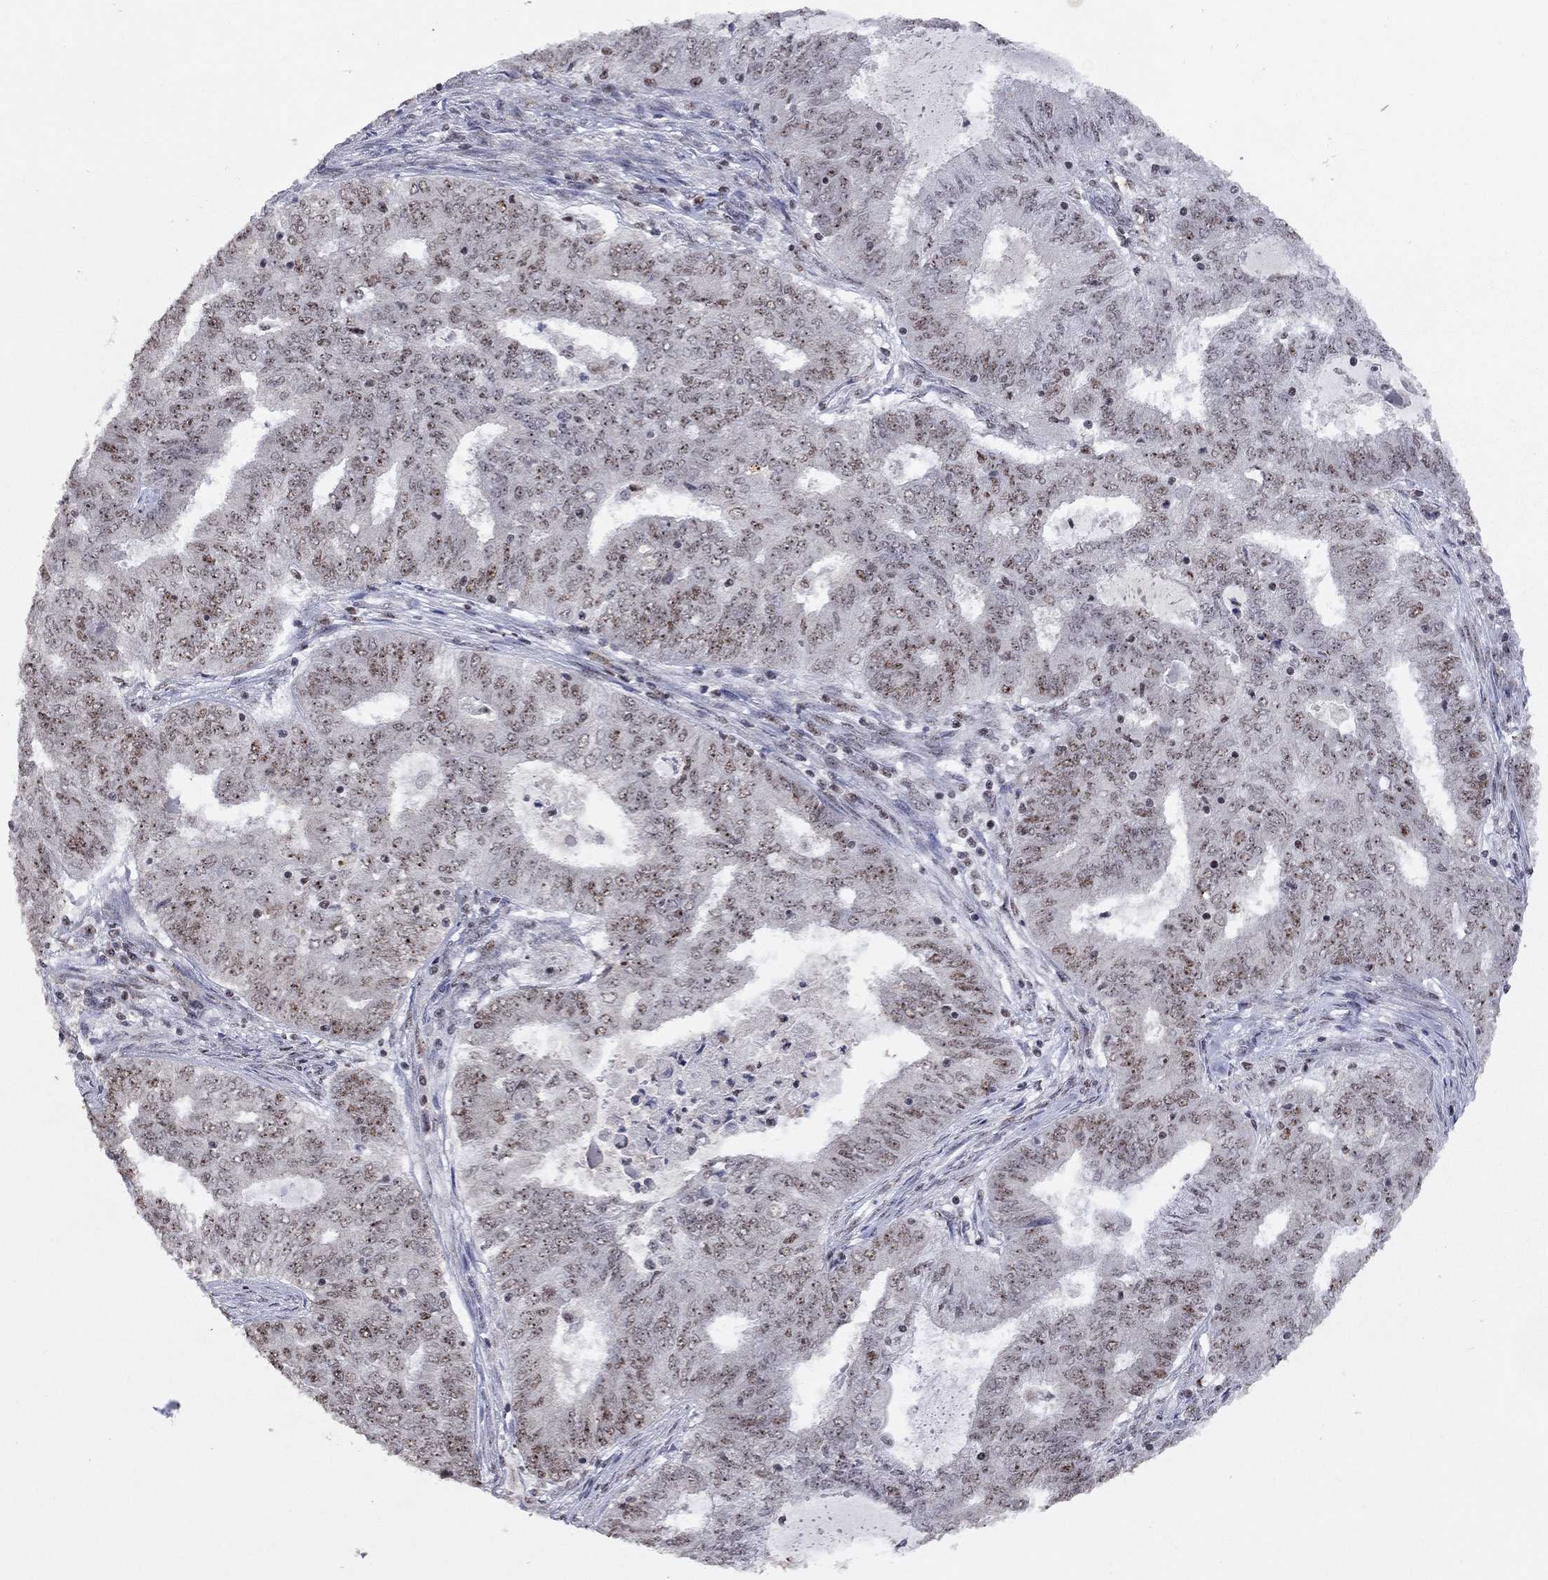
{"staining": {"intensity": "moderate", "quantity": "25%-75%", "location": "nuclear"}, "tissue": "endometrial cancer", "cell_type": "Tumor cells", "image_type": "cancer", "snomed": [{"axis": "morphology", "description": "Adenocarcinoma, NOS"}, {"axis": "topography", "description": "Endometrium"}], "caption": "Endometrial adenocarcinoma stained with a brown dye shows moderate nuclear positive expression in about 25%-75% of tumor cells.", "gene": "SPOUT1", "patient": {"sex": "female", "age": 62}}